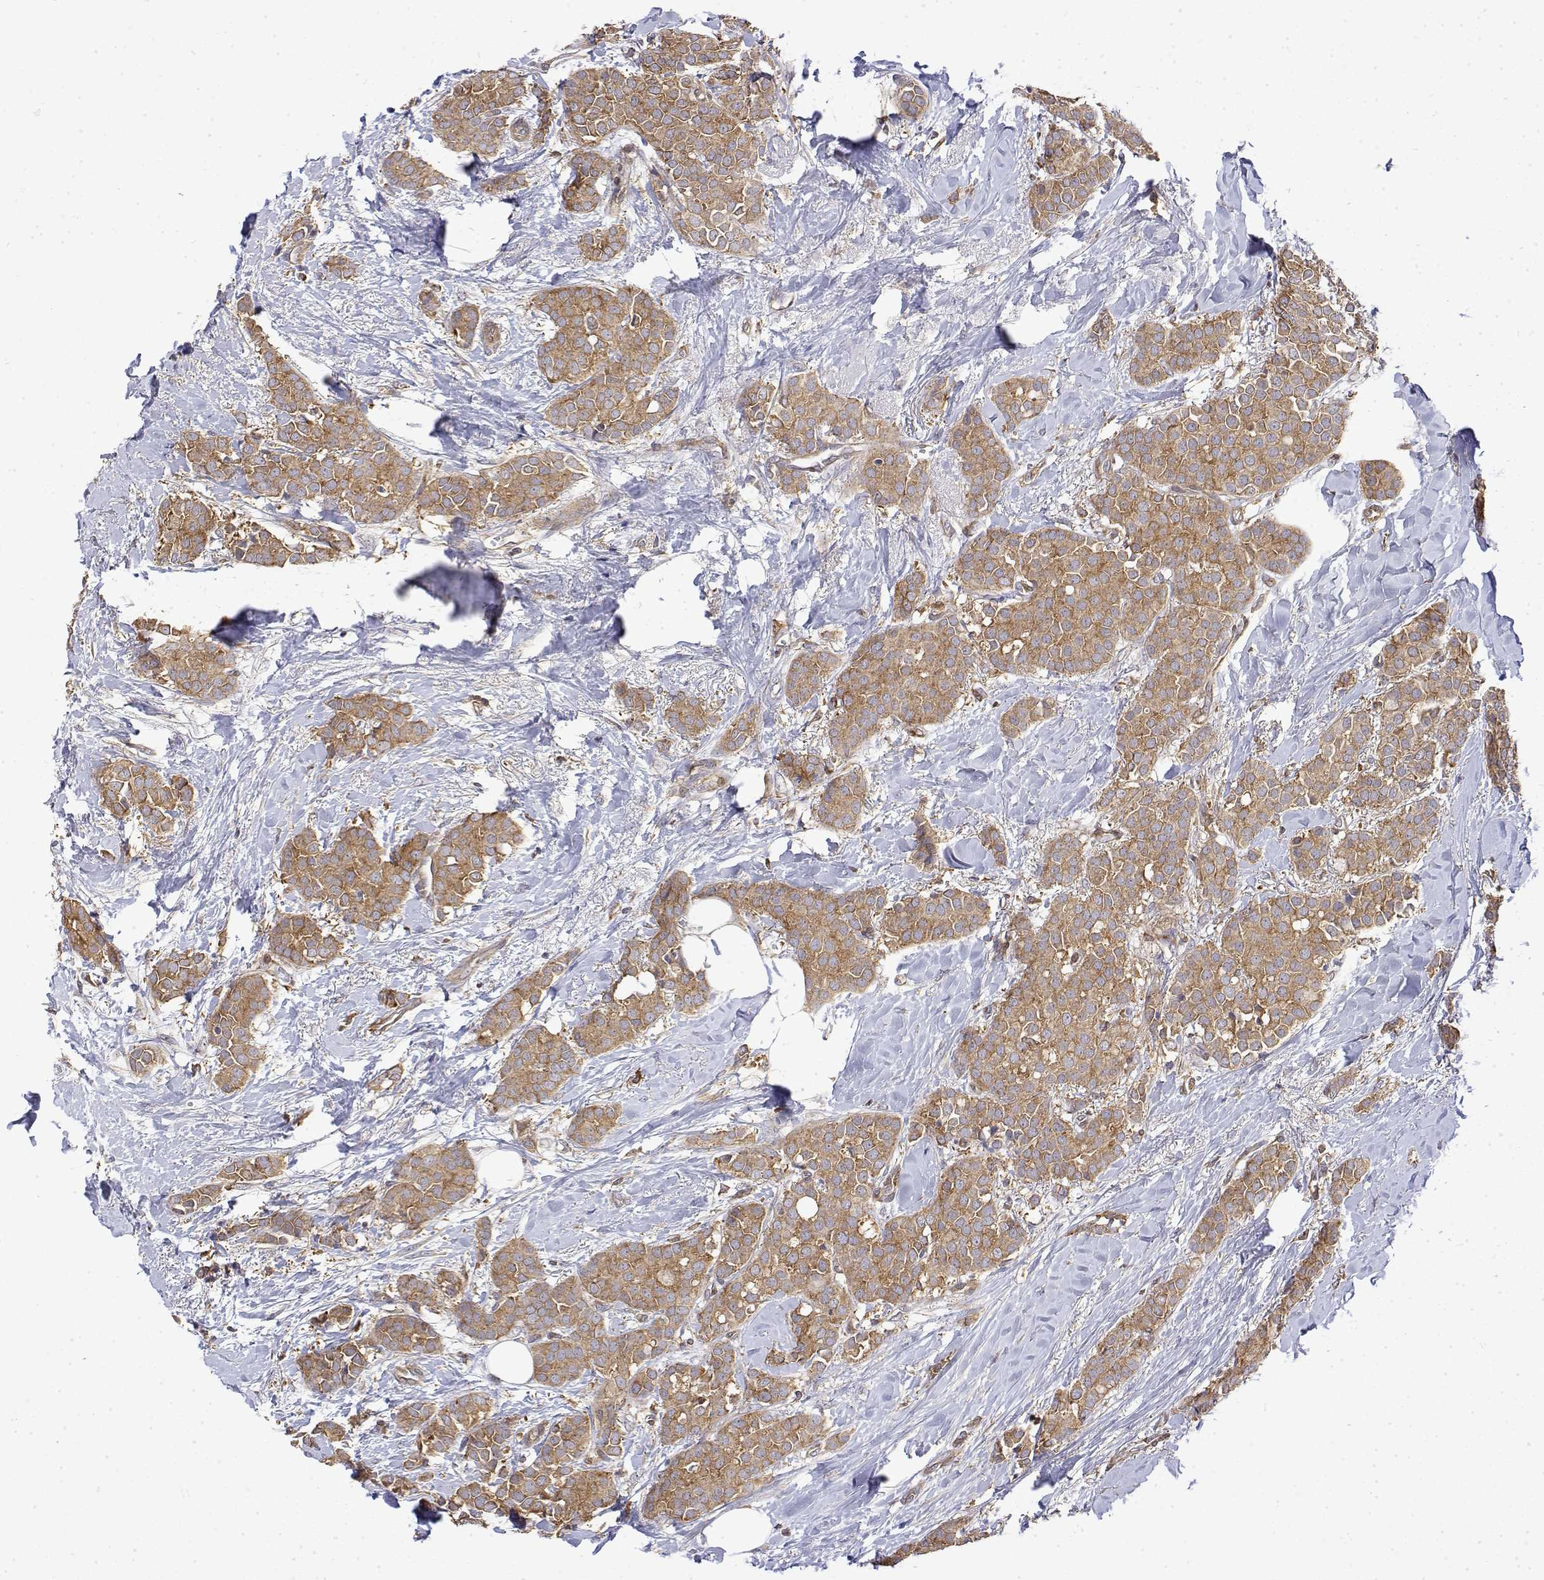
{"staining": {"intensity": "moderate", "quantity": ">75%", "location": "cytoplasmic/membranous"}, "tissue": "breast cancer", "cell_type": "Tumor cells", "image_type": "cancer", "snomed": [{"axis": "morphology", "description": "Duct carcinoma"}, {"axis": "topography", "description": "Breast"}], "caption": "Human breast intraductal carcinoma stained with a brown dye demonstrates moderate cytoplasmic/membranous positive positivity in about >75% of tumor cells.", "gene": "PACSIN2", "patient": {"sex": "female", "age": 79}}